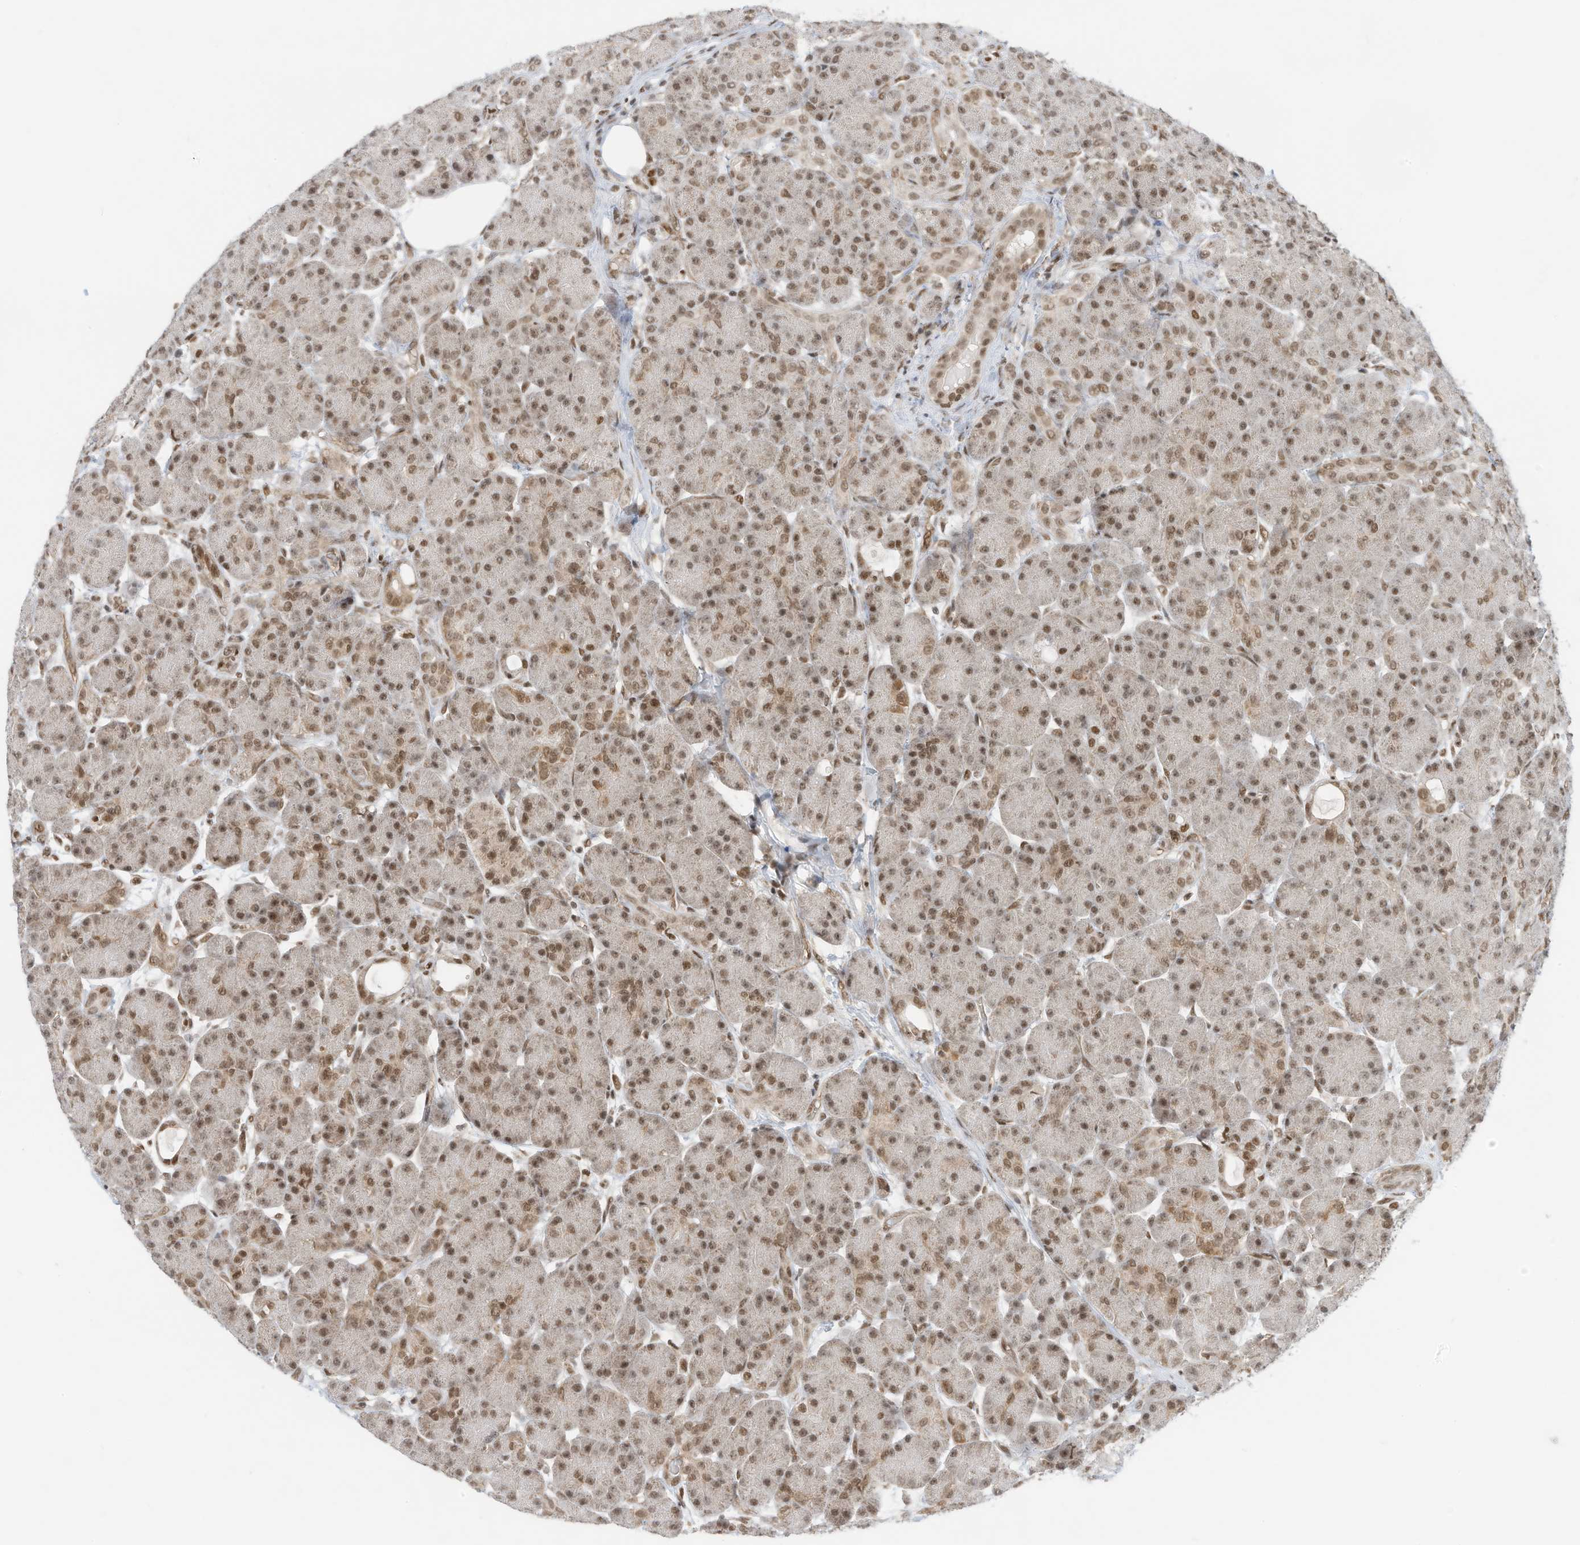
{"staining": {"intensity": "moderate", "quantity": "25%-75%", "location": "cytoplasmic/membranous,nuclear"}, "tissue": "pancreas", "cell_type": "Exocrine glandular cells", "image_type": "normal", "snomed": [{"axis": "morphology", "description": "Normal tissue, NOS"}, {"axis": "topography", "description": "Pancreas"}], "caption": "A high-resolution image shows immunohistochemistry (IHC) staining of normal pancreas, which demonstrates moderate cytoplasmic/membranous,nuclear staining in approximately 25%-75% of exocrine glandular cells. (IHC, brightfield microscopy, high magnification).", "gene": "AURKAIP1", "patient": {"sex": "male", "age": 63}}